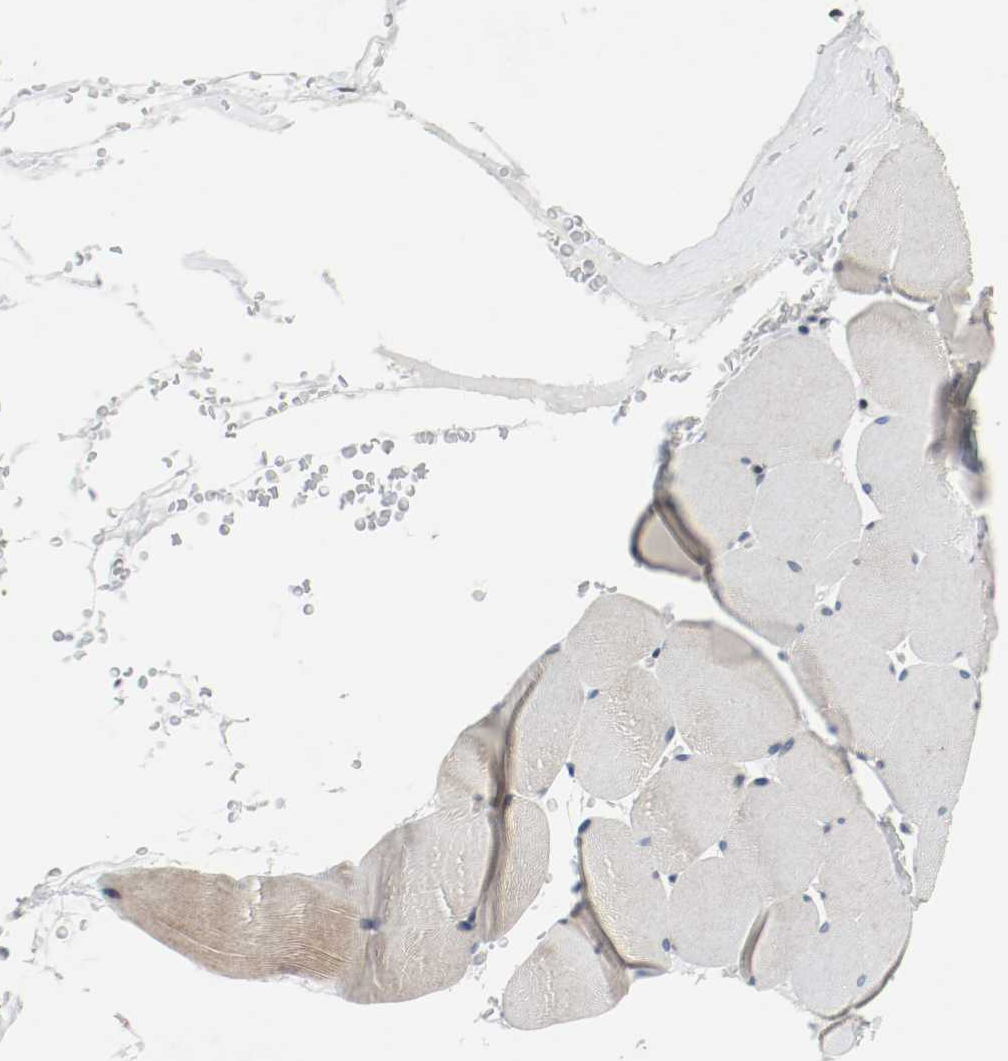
{"staining": {"intensity": "weak", "quantity": "<25%", "location": "cytoplasmic/membranous"}, "tissue": "skeletal muscle", "cell_type": "Myocytes", "image_type": "normal", "snomed": [{"axis": "morphology", "description": "Normal tissue, NOS"}, {"axis": "topography", "description": "Skeletal muscle"}], "caption": "High magnification brightfield microscopy of benign skeletal muscle stained with DAB (brown) and counterstained with hematoxylin (blue): myocytes show no significant expression. (DAB immunohistochemistry (IHC) with hematoxylin counter stain).", "gene": "ASH1L", "patient": {"sex": "male", "age": 62}}